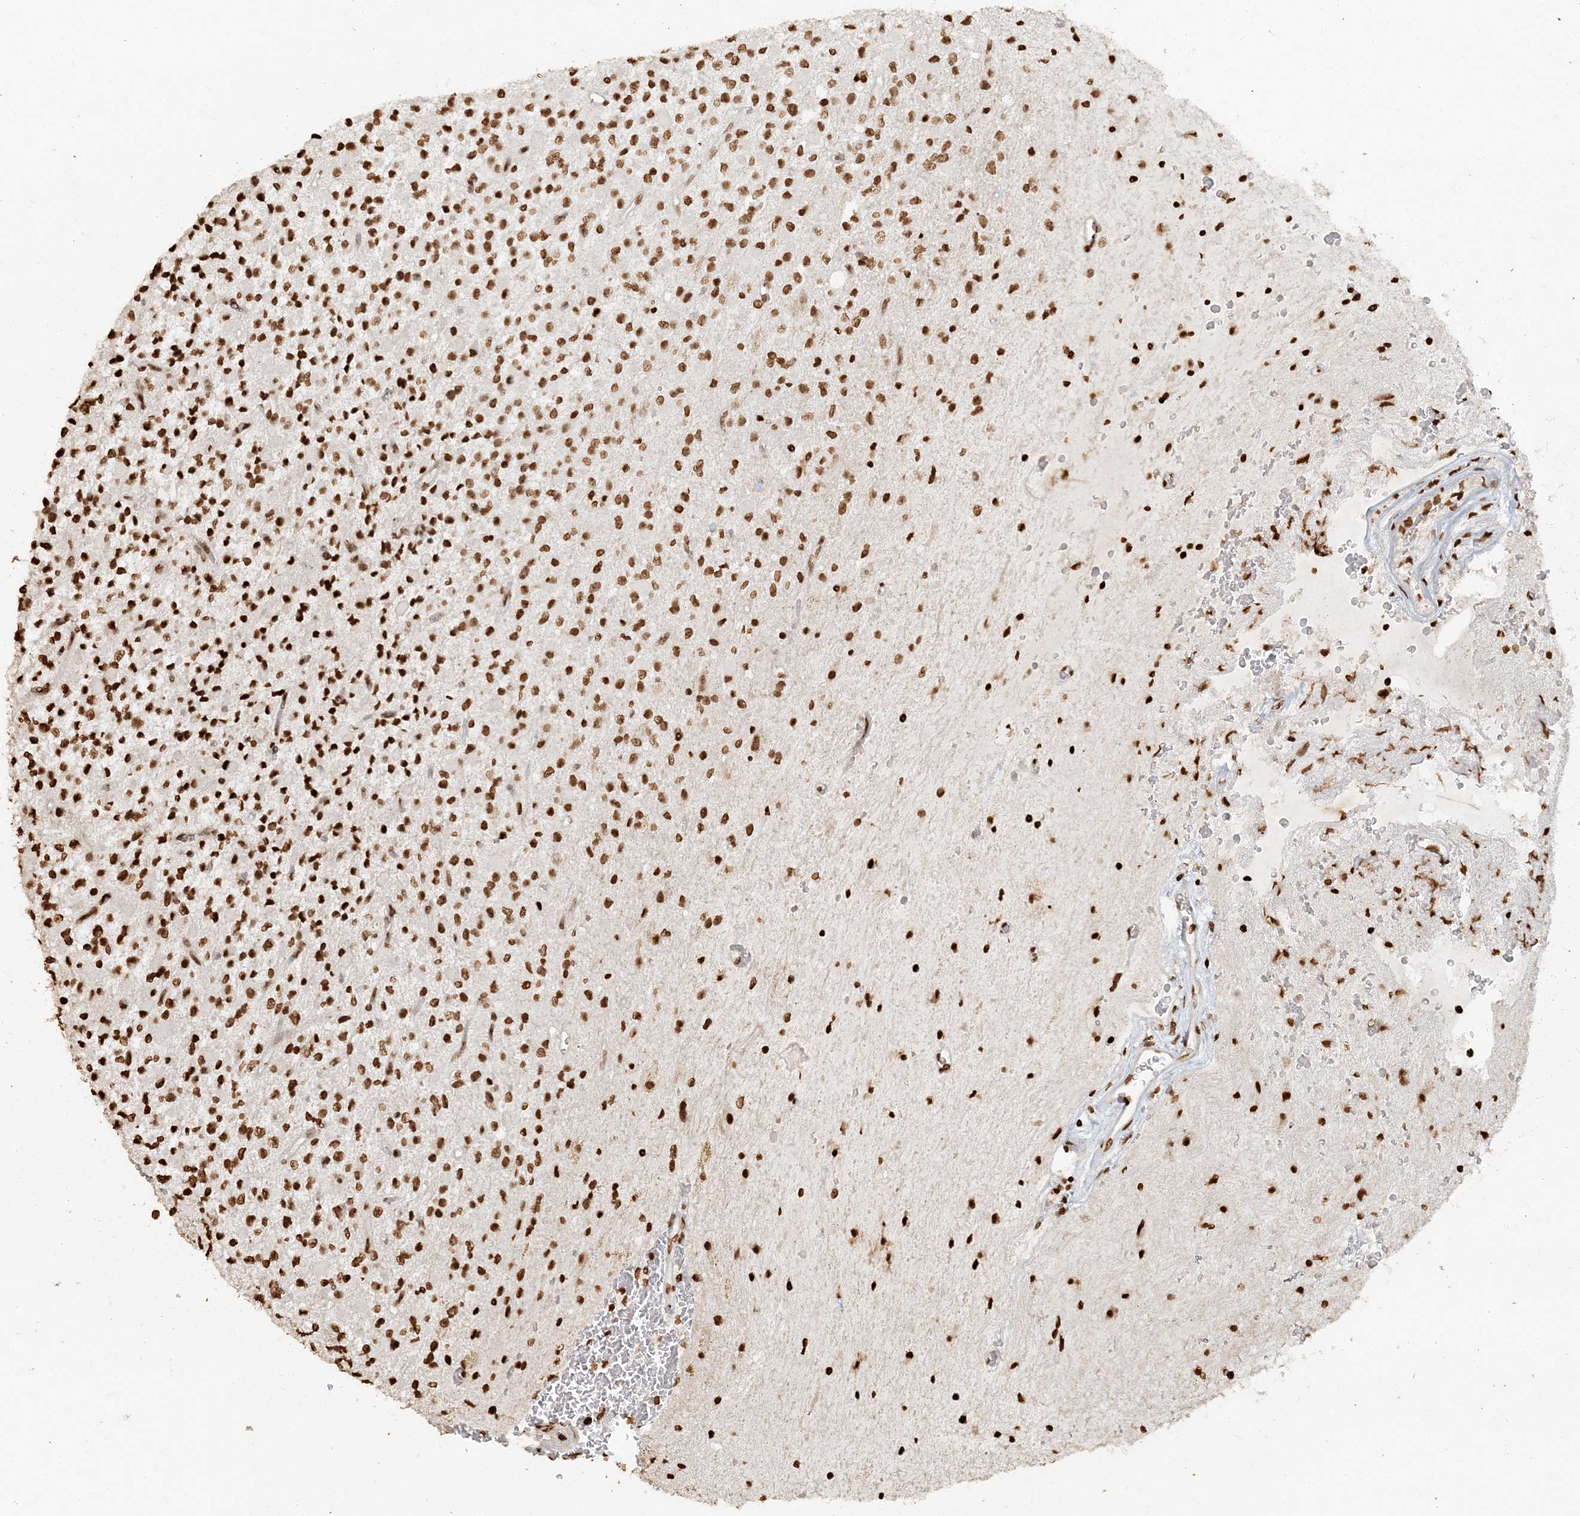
{"staining": {"intensity": "strong", "quantity": ">75%", "location": "nuclear"}, "tissue": "glioma", "cell_type": "Tumor cells", "image_type": "cancer", "snomed": [{"axis": "morphology", "description": "Glioma, malignant, High grade"}, {"axis": "topography", "description": "Brain"}], "caption": "Immunohistochemical staining of human high-grade glioma (malignant) displays strong nuclear protein staining in approximately >75% of tumor cells.", "gene": "H3-3B", "patient": {"sex": "male", "age": 34}}